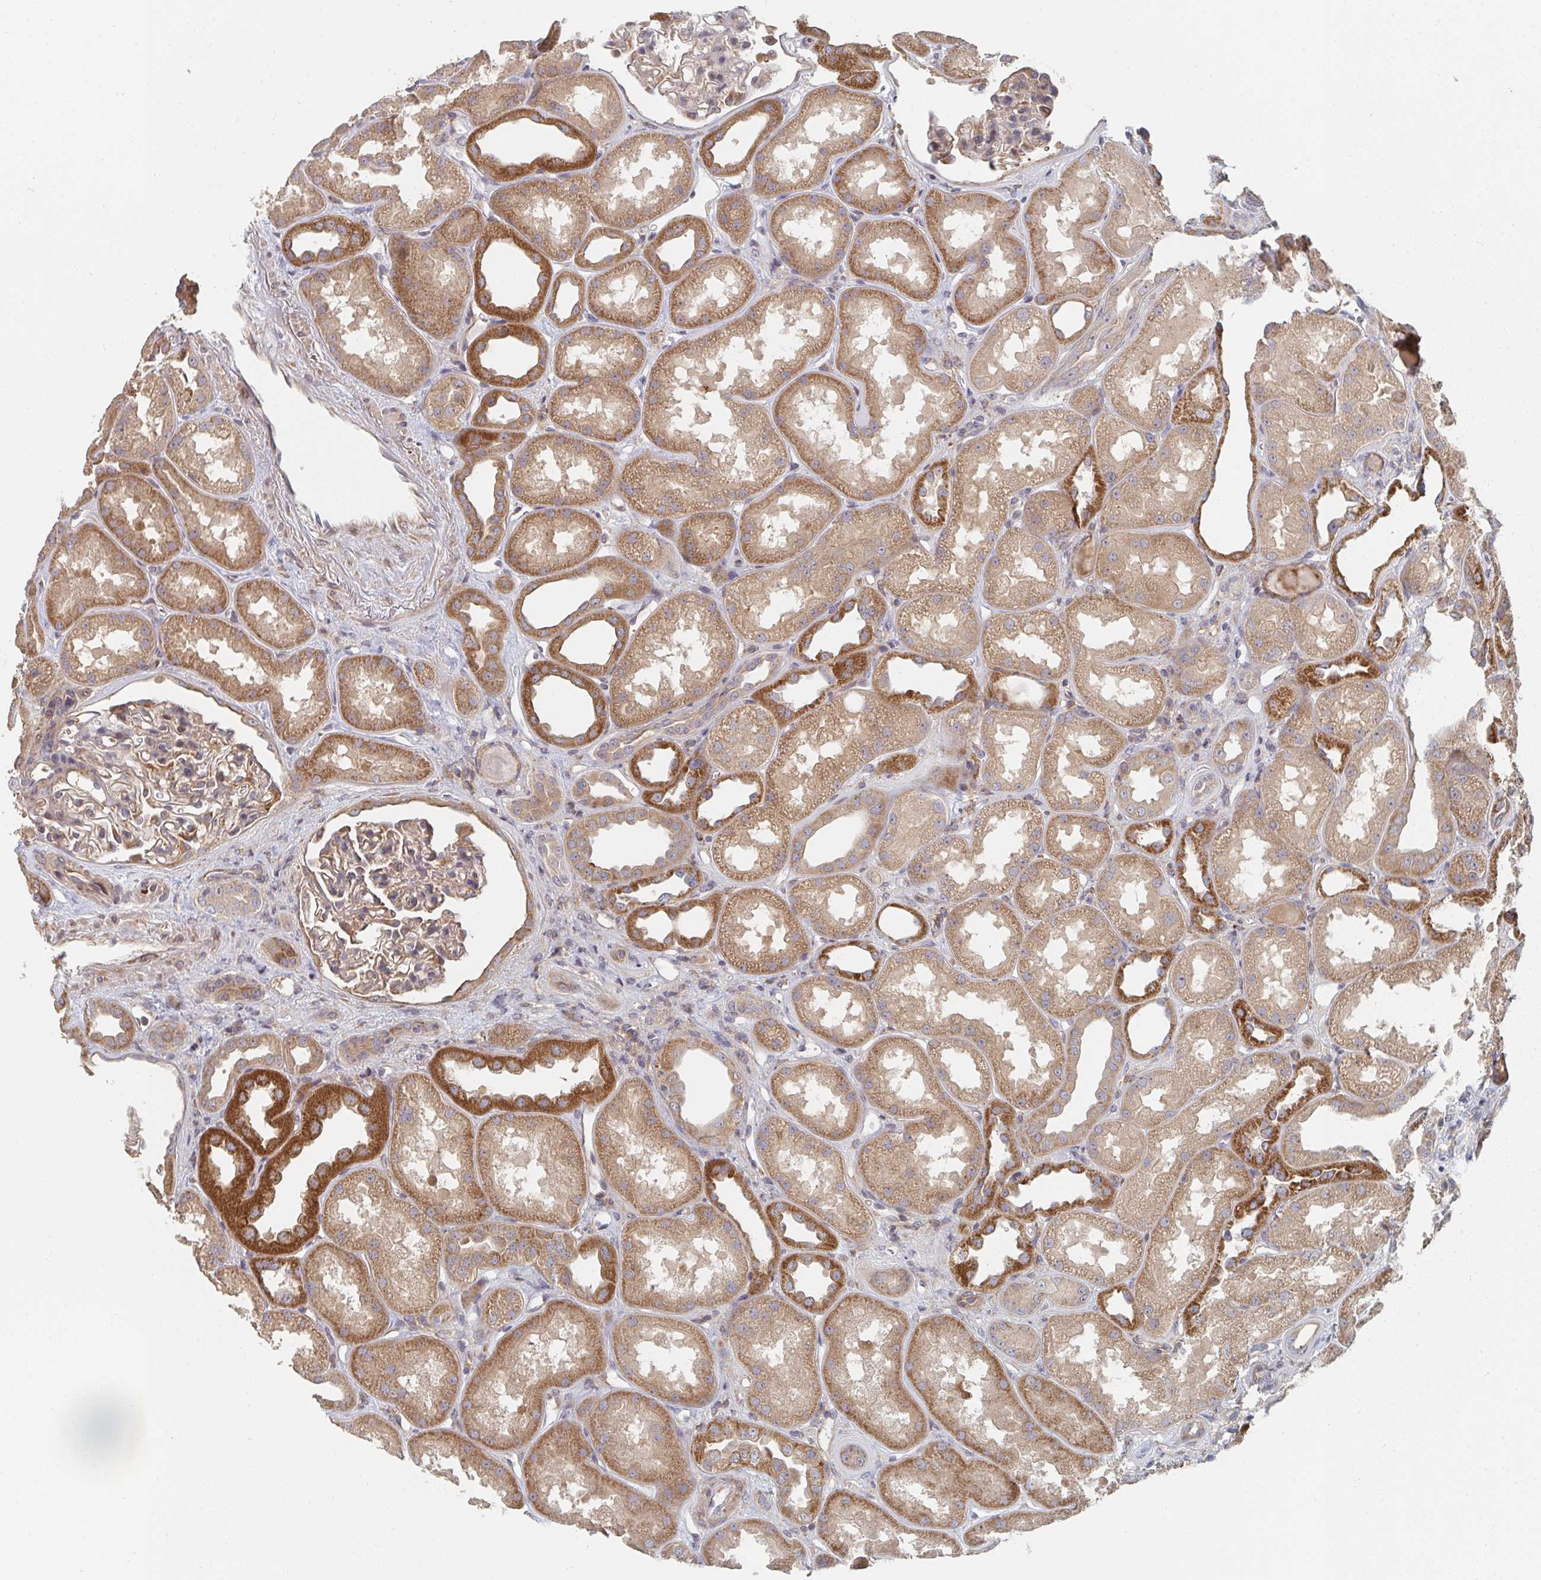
{"staining": {"intensity": "weak", "quantity": "25%-75%", "location": "cytoplasmic/membranous"}, "tissue": "kidney", "cell_type": "Cells in glomeruli", "image_type": "normal", "snomed": [{"axis": "morphology", "description": "Normal tissue, NOS"}, {"axis": "topography", "description": "Kidney"}], "caption": "DAB immunohistochemical staining of normal human kidney reveals weak cytoplasmic/membranous protein expression in approximately 25%-75% of cells in glomeruli.", "gene": "PTEN", "patient": {"sex": "male", "age": 61}}